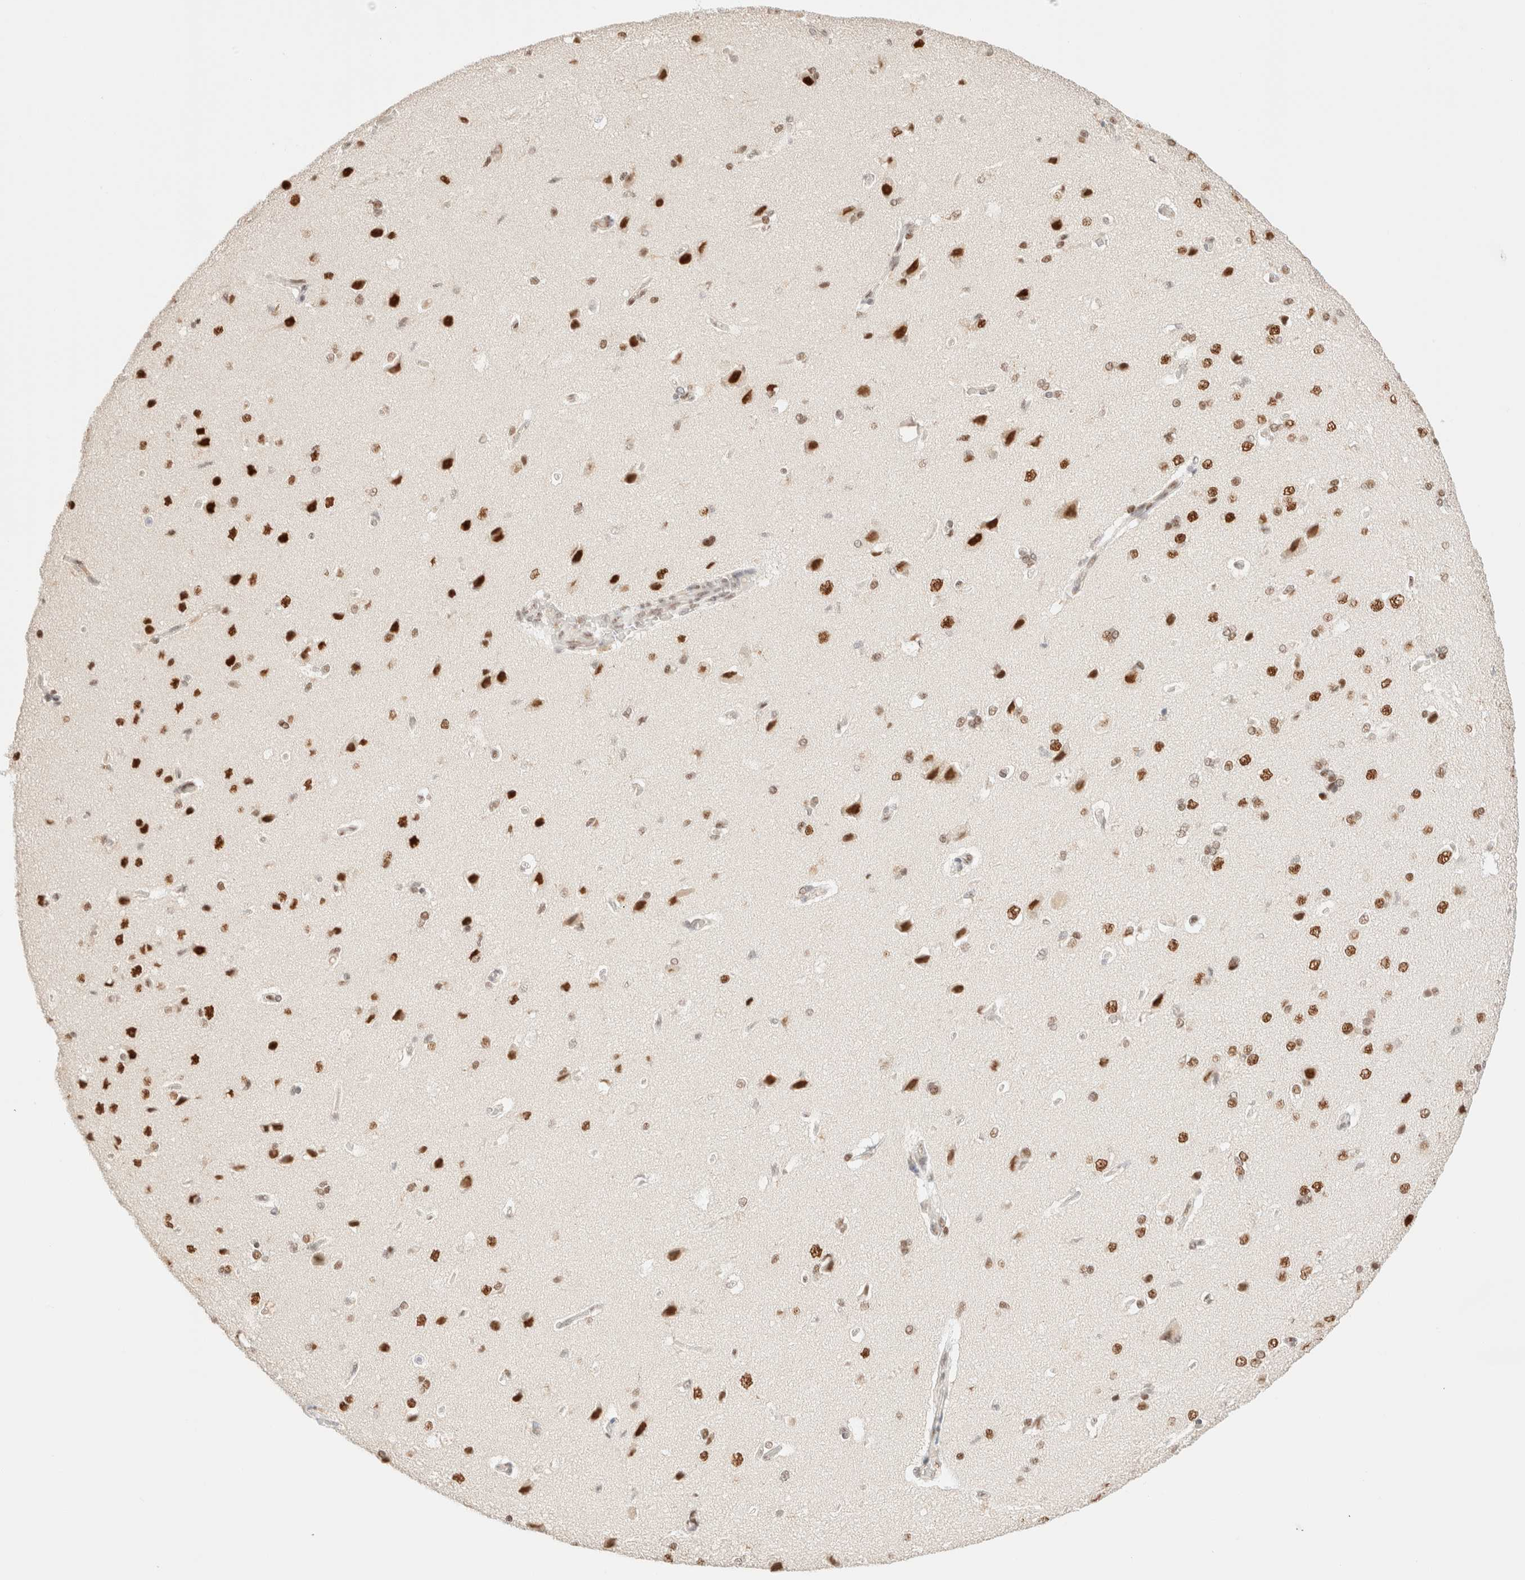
{"staining": {"intensity": "weak", "quantity": ">75%", "location": "nuclear"}, "tissue": "cerebral cortex", "cell_type": "Endothelial cells", "image_type": "normal", "snomed": [{"axis": "morphology", "description": "Normal tissue, NOS"}, {"axis": "topography", "description": "Cerebral cortex"}], "caption": "Immunohistochemical staining of unremarkable human cerebral cortex shows low levels of weak nuclear positivity in approximately >75% of endothelial cells. Using DAB (brown) and hematoxylin (blue) stains, captured at high magnification using brightfield microscopy.", "gene": "CIC", "patient": {"sex": "male", "age": 62}}